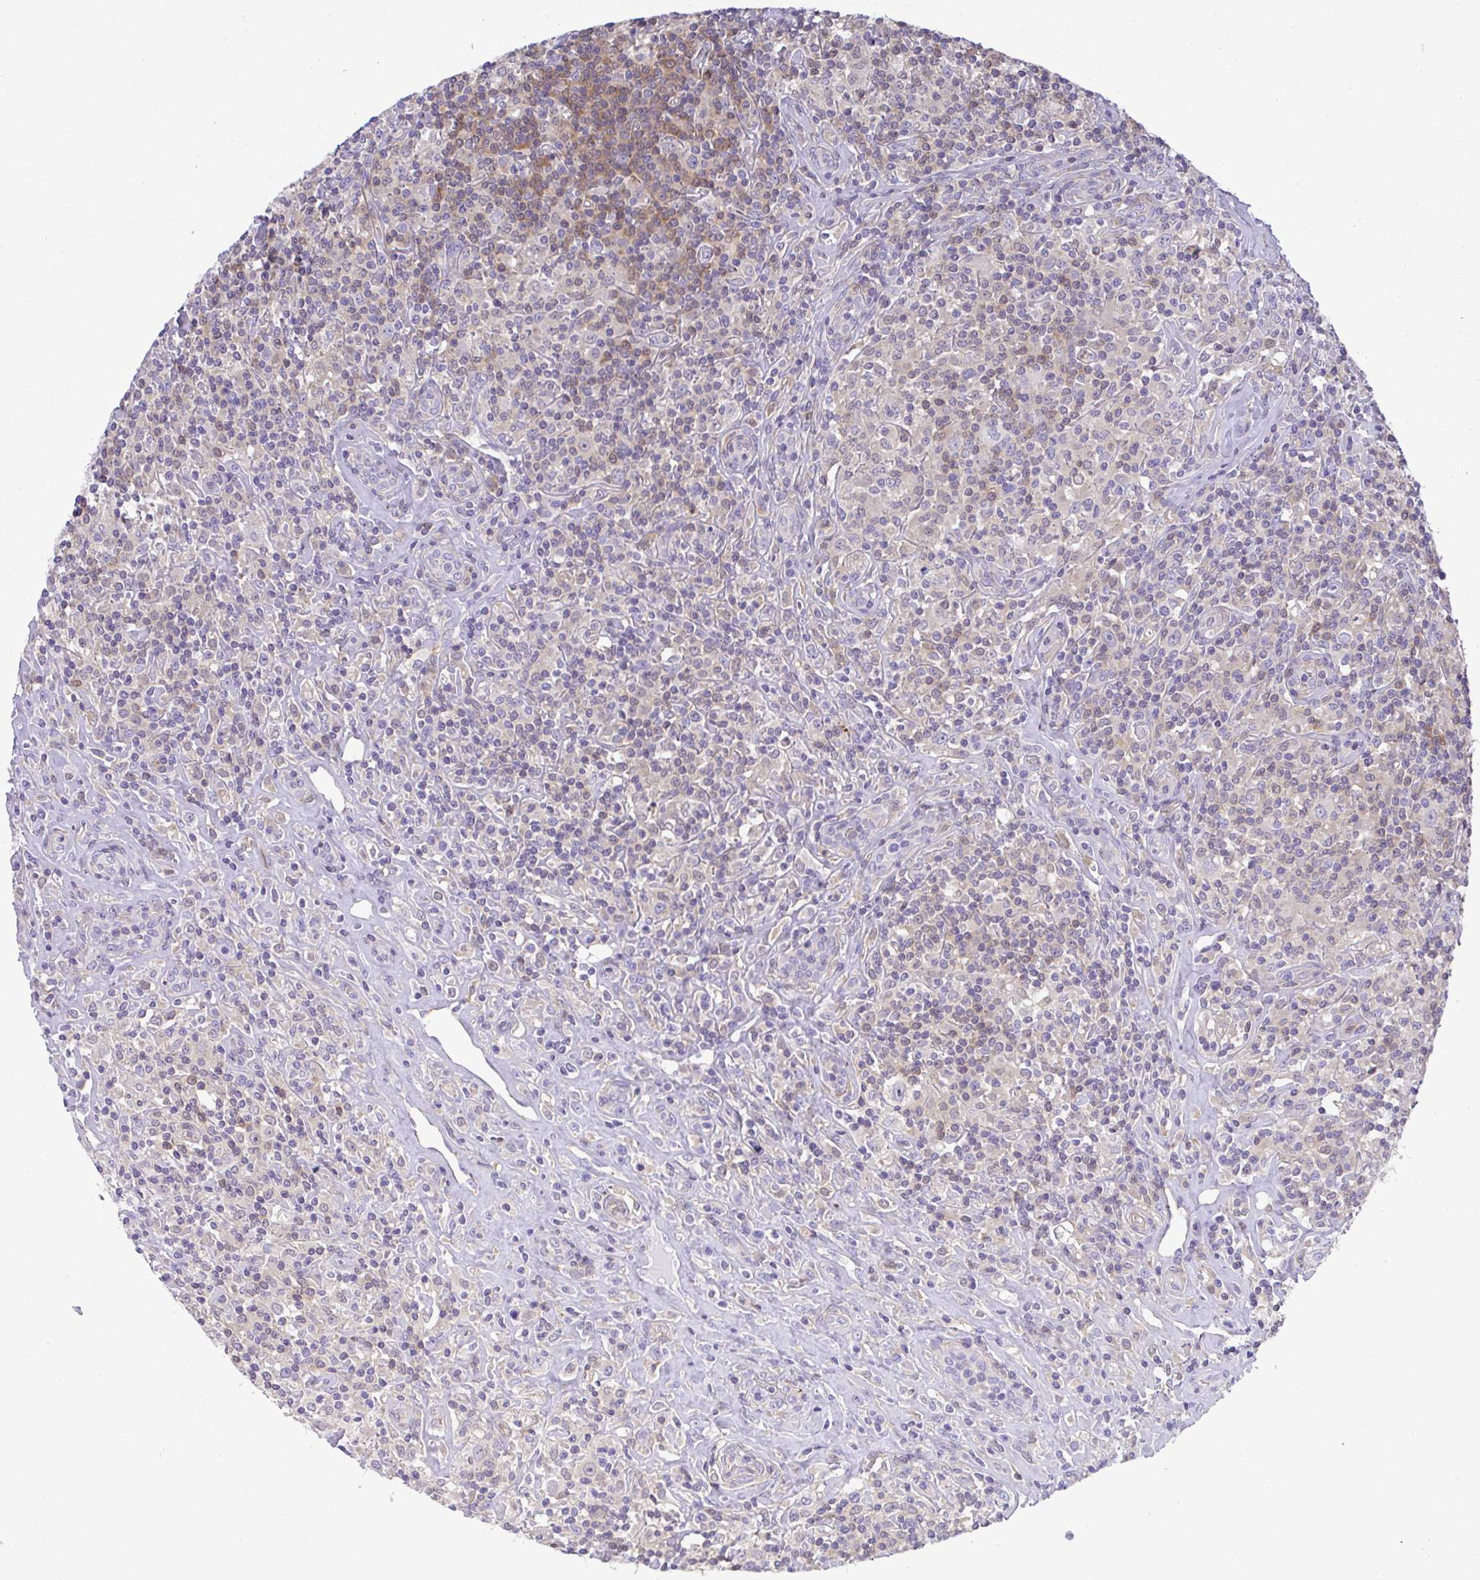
{"staining": {"intensity": "negative", "quantity": "none", "location": "none"}, "tissue": "lymphoma", "cell_type": "Tumor cells", "image_type": "cancer", "snomed": [{"axis": "morphology", "description": "Hodgkin's disease, NOS"}, {"axis": "morphology", "description": "Hodgkin's lymphoma, nodular sclerosis"}, {"axis": "topography", "description": "Lymph node"}], "caption": "Immunohistochemistry (IHC) of human lymphoma exhibits no expression in tumor cells. Brightfield microscopy of IHC stained with DAB (brown) and hematoxylin (blue), captured at high magnification.", "gene": "TNFAIP8", "patient": {"sex": "female", "age": 10}}